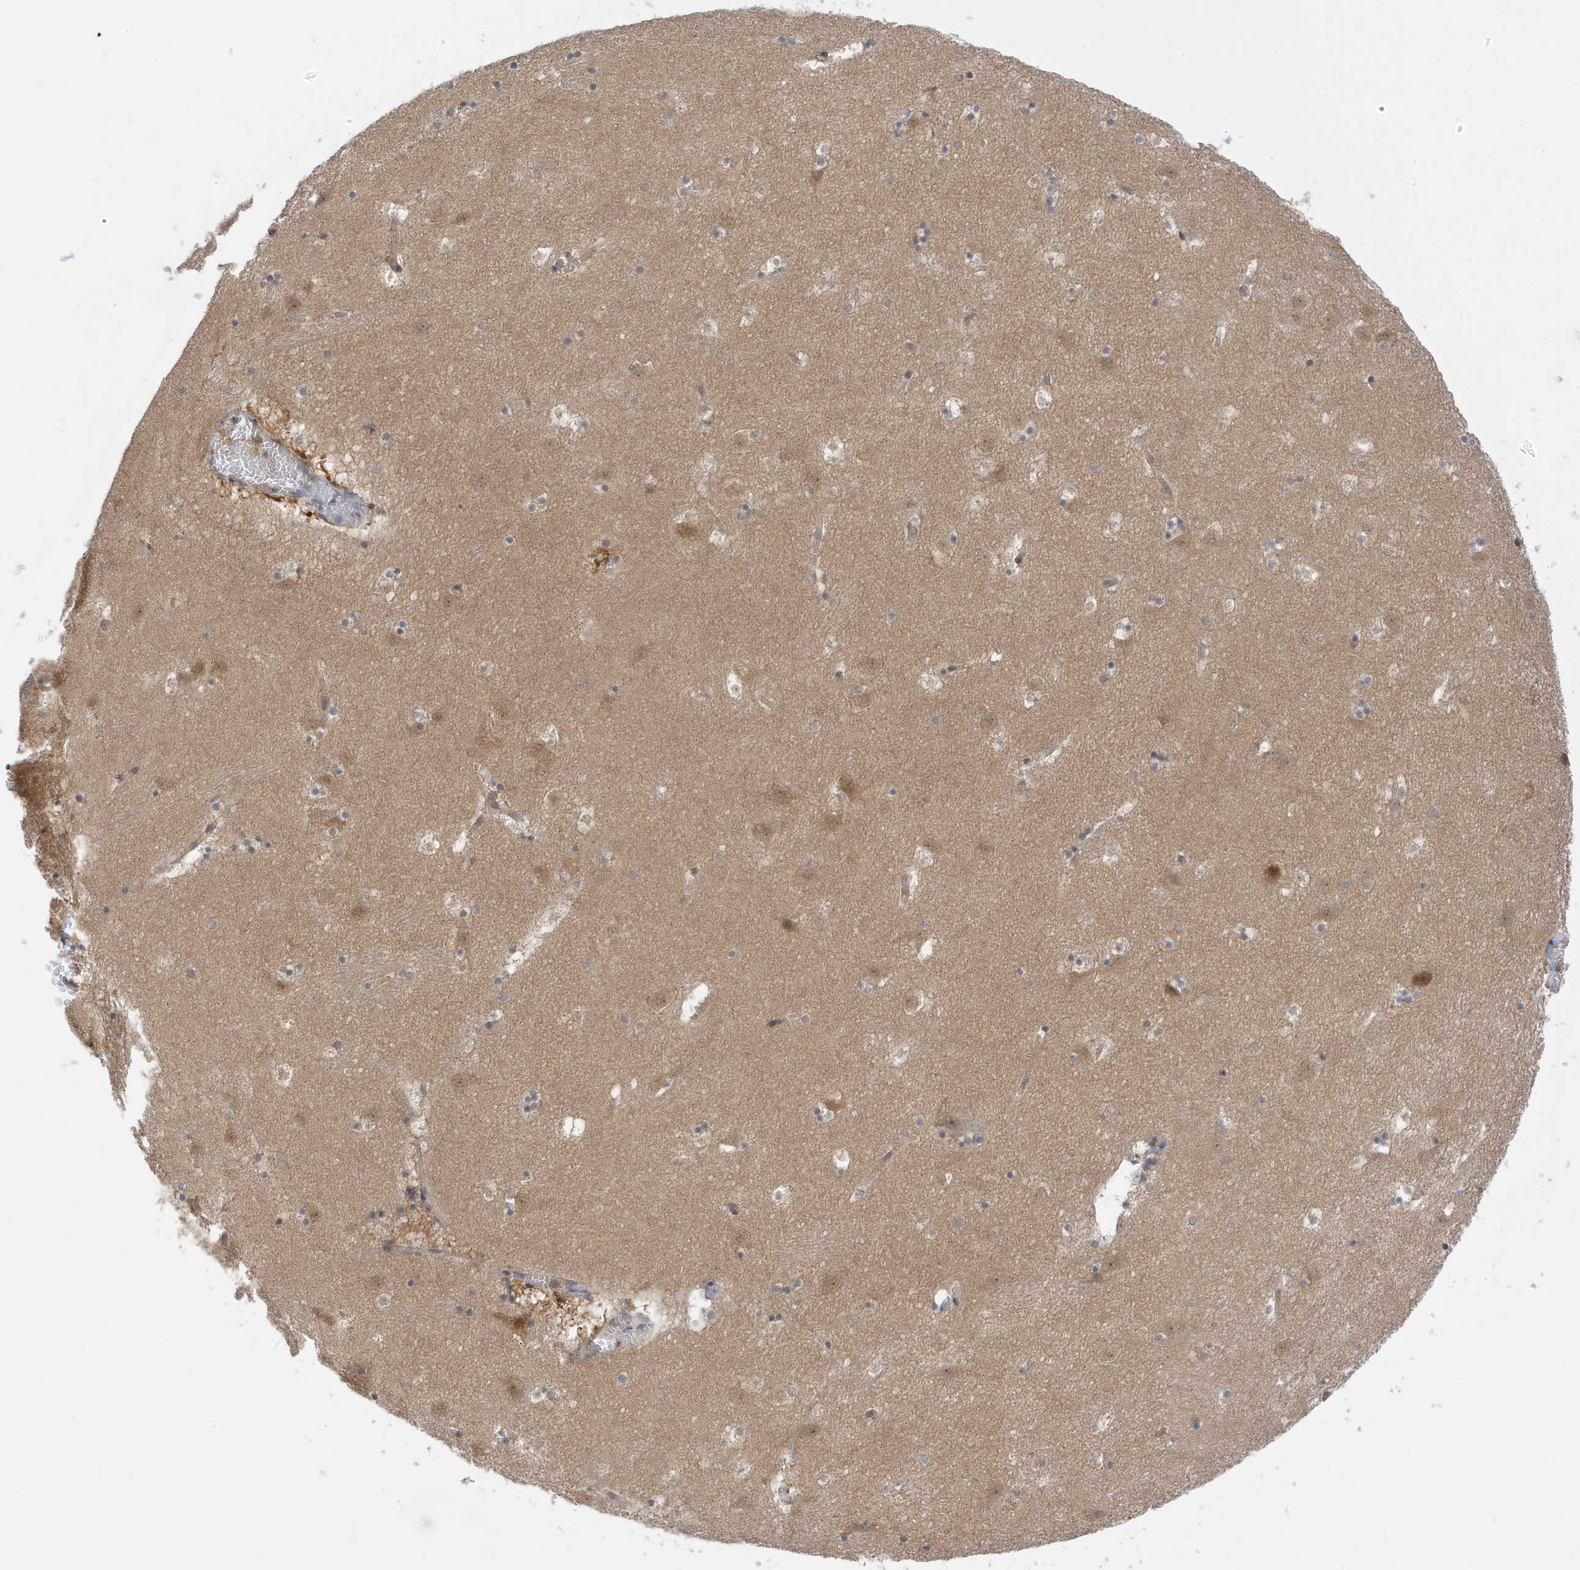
{"staining": {"intensity": "weak", "quantity": "<25%", "location": "nuclear"}, "tissue": "caudate", "cell_type": "Glial cells", "image_type": "normal", "snomed": [{"axis": "morphology", "description": "Normal tissue, NOS"}, {"axis": "topography", "description": "Lateral ventricle wall"}], "caption": "IHC photomicrograph of benign caudate stained for a protein (brown), which reveals no expression in glial cells. (Immunohistochemistry, brightfield microscopy, high magnification).", "gene": "TAB3", "patient": {"sex": "male", "age": 45}}